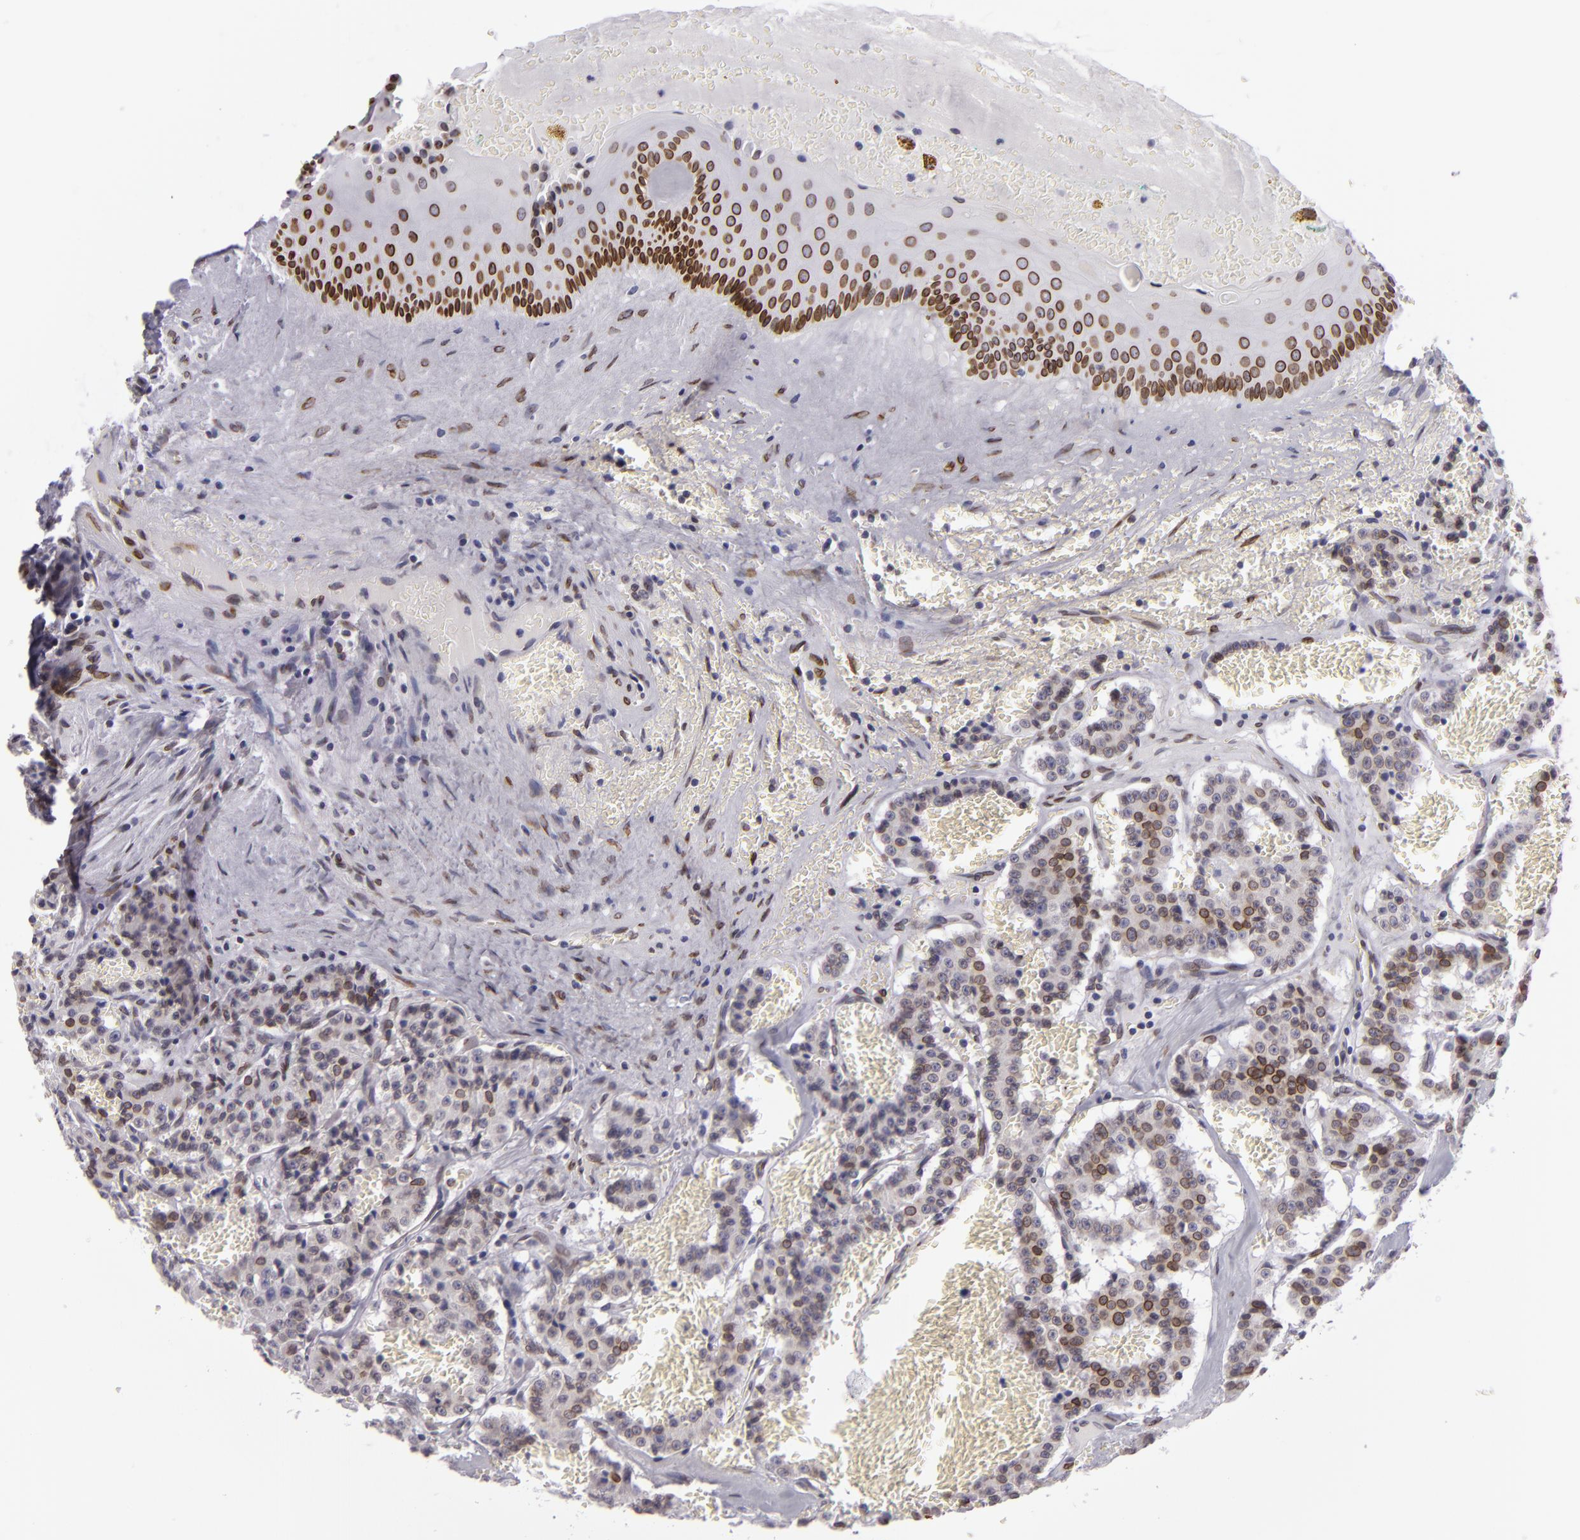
{"staining": {"intensity": "moderate", "quantity": "25%-75%", "location": "nuclear"}, "tissue": "carcinoid", "cell_type": "Tumor cells", "image_type": "cancer", "snomed": [{"axis": "morphology", "description": "Carcinoid, malignant, NOS"}, {"axis": "topography", "description": "Bronchus"}], "caption": "High-power microscopy captured an immunohistochemistry photomicrograph of carcinoid, revealing moderate nuclear staining in approximately 25%-75% of tumor cells.", "gene": "EMD", "patient": {"sex": "male", "age": 55}}